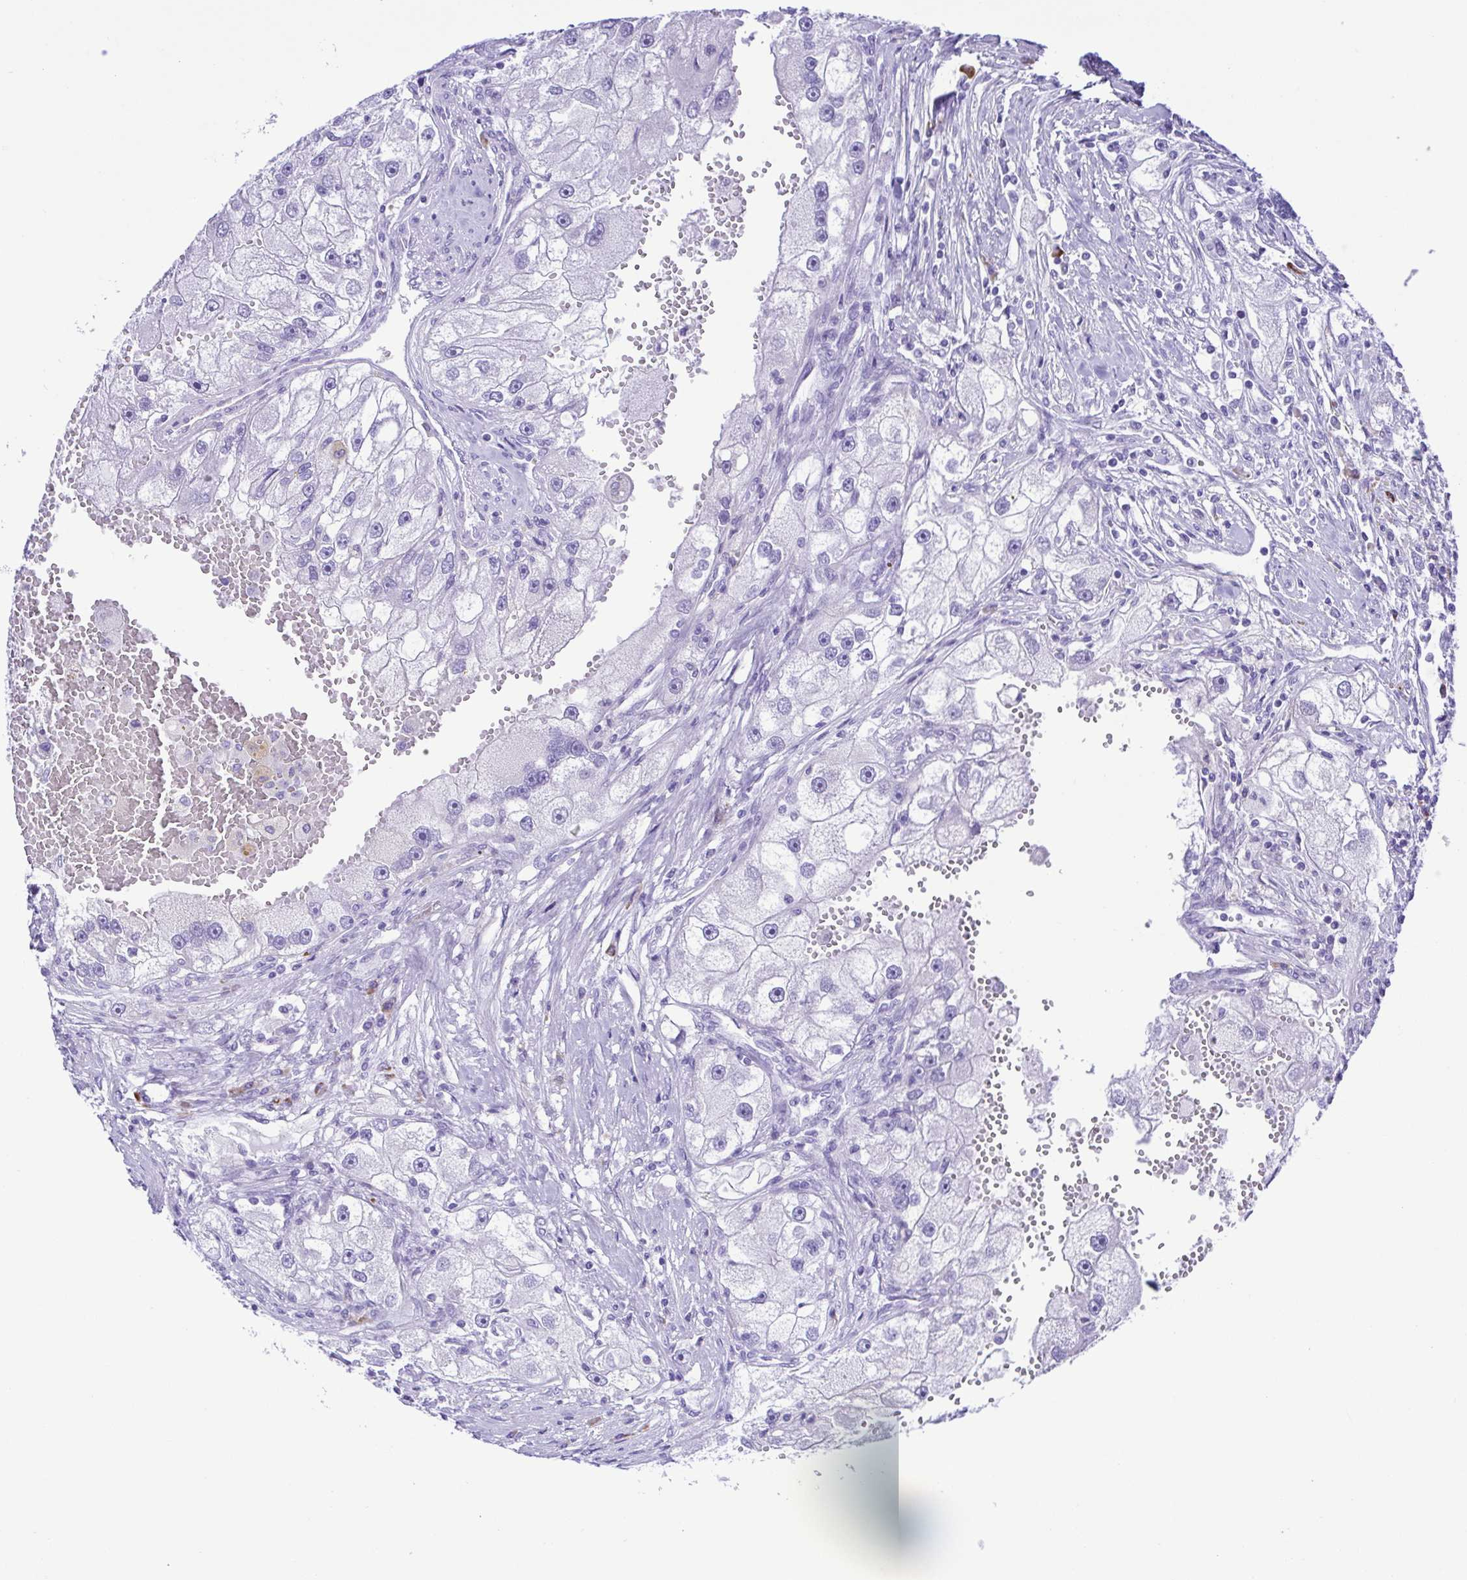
{"staining": {"intensity": "negative", "quantity": "none", "location": "none"}, "tissue": "renal cancer", "cell_type": "Tumor cells", "image_type": "cancer", "snomed": [{"axis": "morphology", "description": "Adenocarcinoma, NOS"}, {"axis": "topography", "description": "Kidney"}], "caption": "This is a image of IHC staining of renal adenocarcinoma, which shows no expression in tumor cells. The staining was performed using DAB (3,3'-diaminobenzidine) to visualize the protein expression in brown, while the nuclei were stained in blue with hematoxylin (Magnification: 20x).", "gene": "GPR17", "patient": {"sex": "male", "age": 63}}